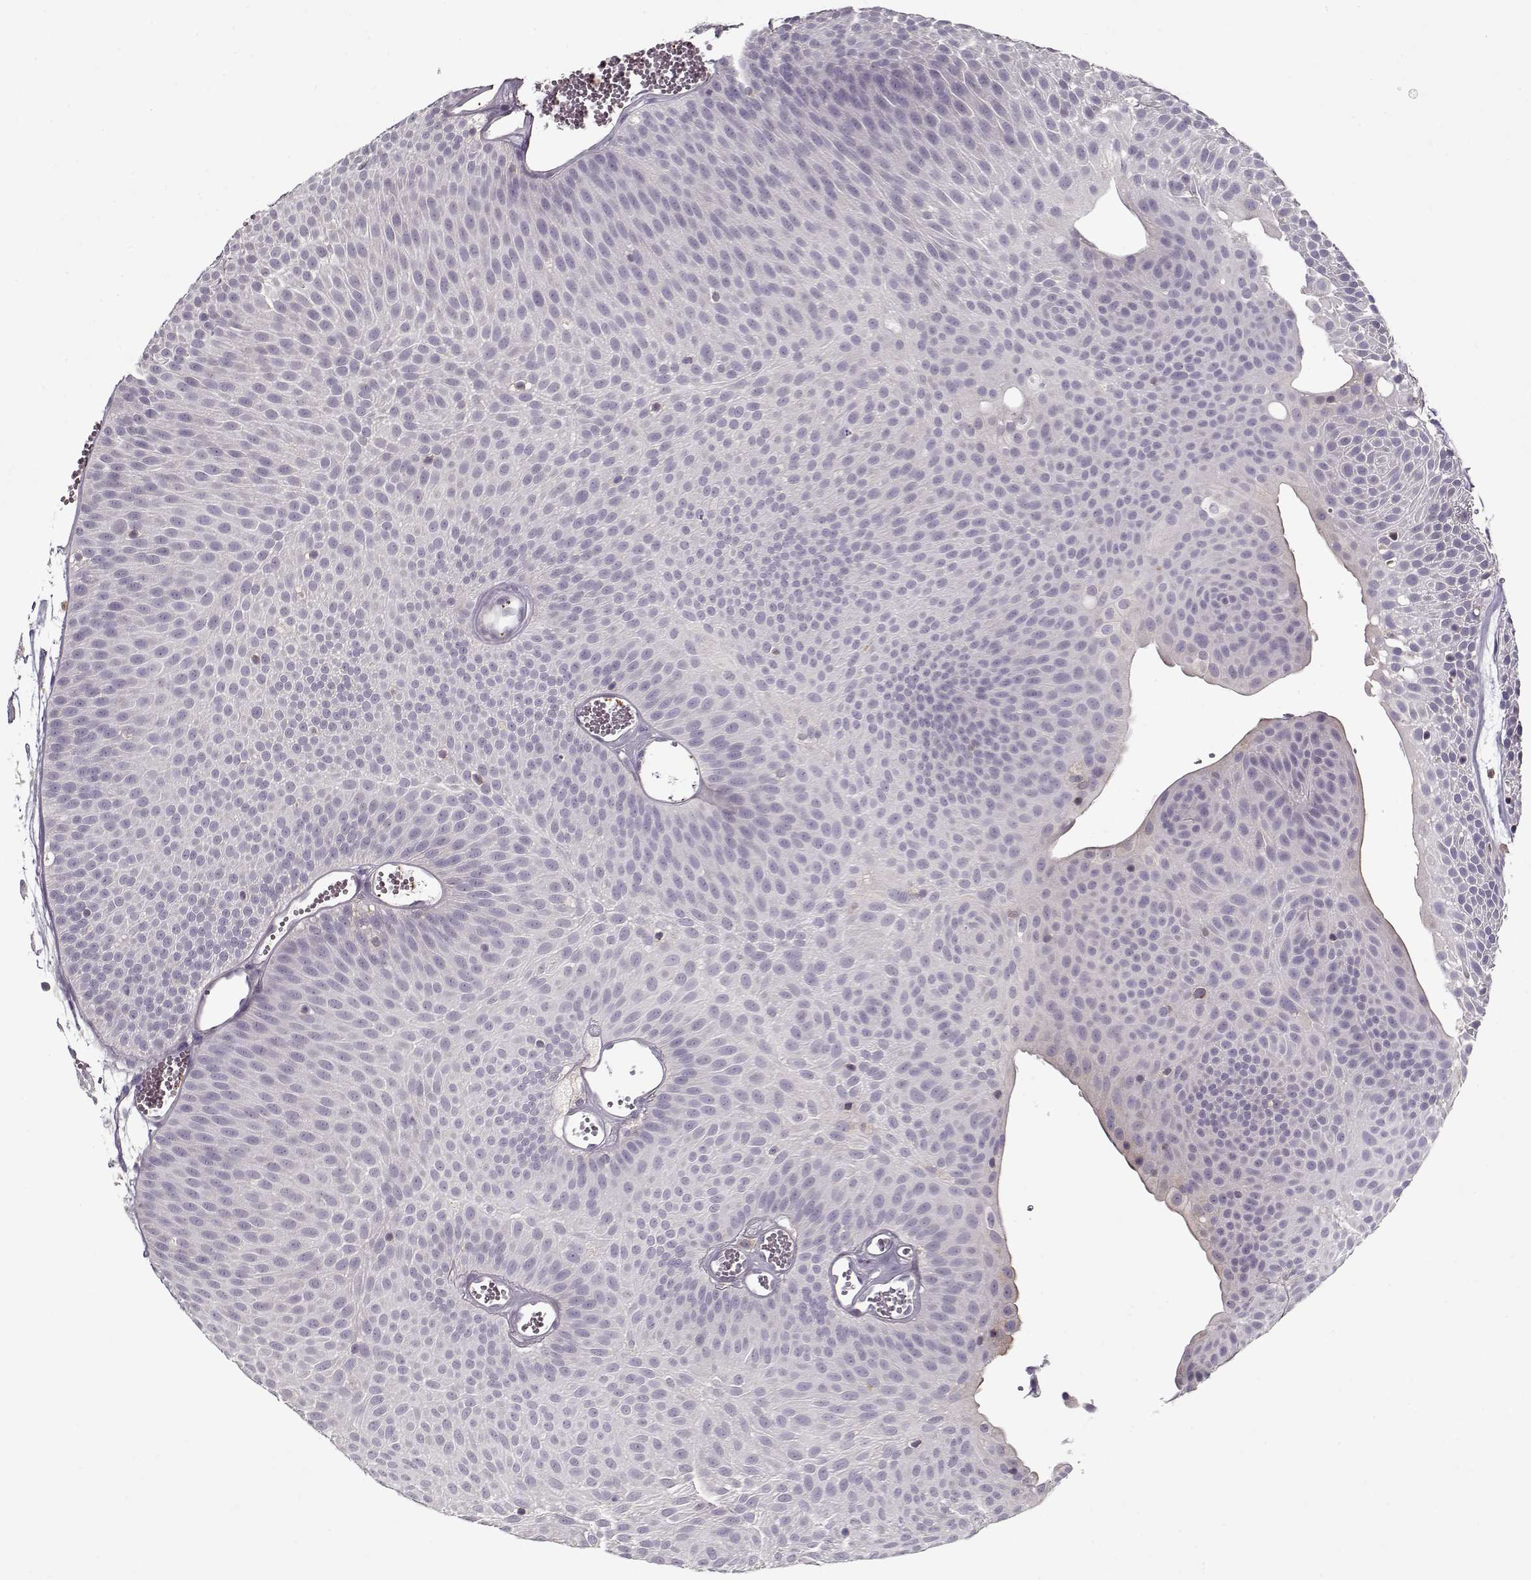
{"staining": {"intensity": "negative", "quantity": "none", "location": "none"}, "tissue": "urothelial cancer", "cell_type": "Tumor cells", "image_type": "cancer", "snomed": [{"axis": "morphology", "description": "Urothelial carcinoma, Low grade"}, {"axis": "topography", "description": "Urinary bladder"}], "caption": "Immunohistochemical staining of urothelial carcinoma (low-grade) shows no significant positivity in tumor cells.", "gene": "UNC13D", "patient": {"sex": "male", "age": 52}}